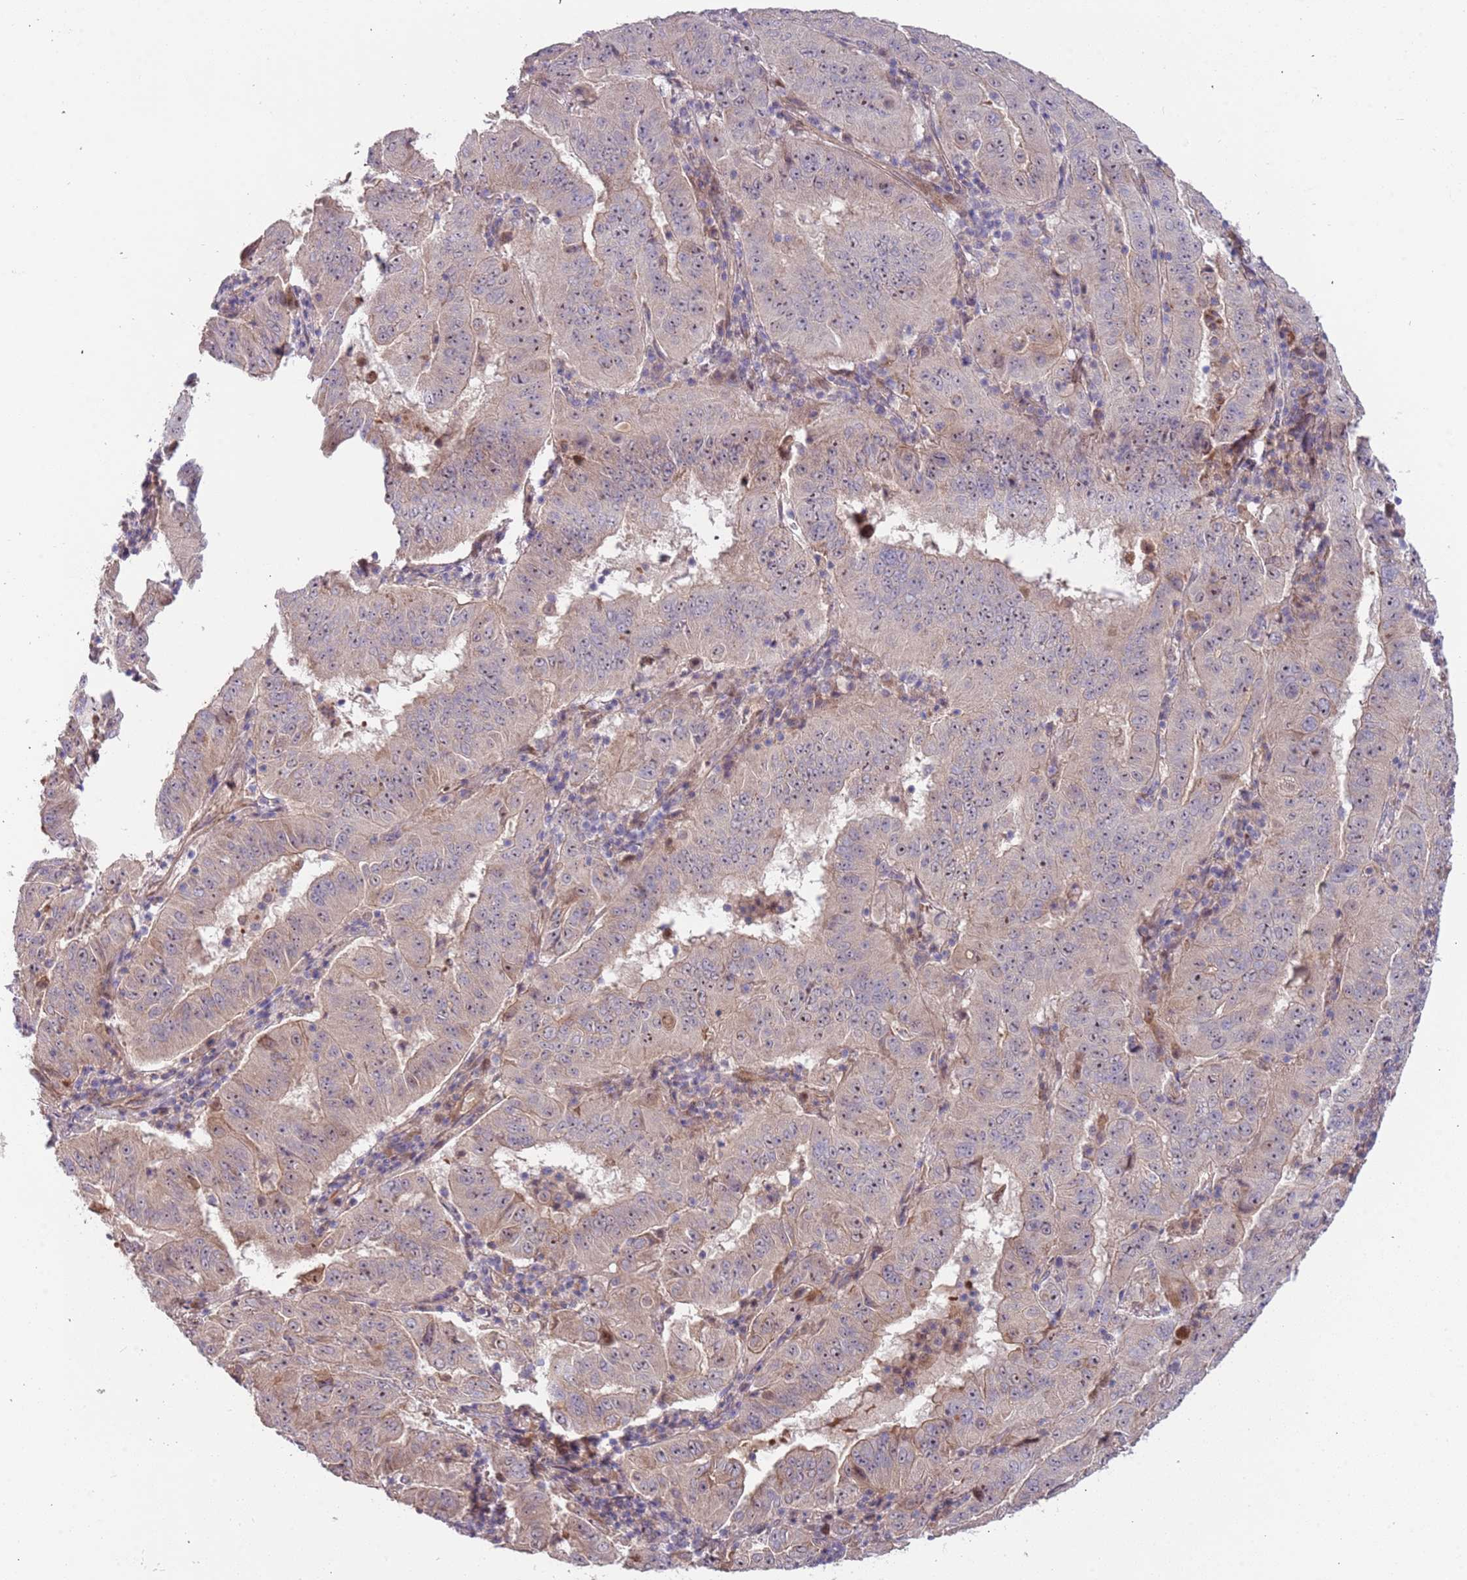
{"staining": {"intensity": "weak", "quantity": ">75%", "location": "cytoplasmic/membranous,nuclear"}, "tissue": "pancreatic cancer", "cell_type": "Tumor cells", "image_type": "cancer", "snomed": [{"axis": "morphology", "description": "Adenocarcinoma, NOS"}, {"axis": "topography", "description": "Pancreas"}], "caption": "The image shows a brown stain indicating the presence of a protein in the cytoplasmic/membranous and nuclear of tumor cells in pancreatic cancer.", "gene": "TRAPPC6B", "patient": {"sex": "male", "age": 63}}